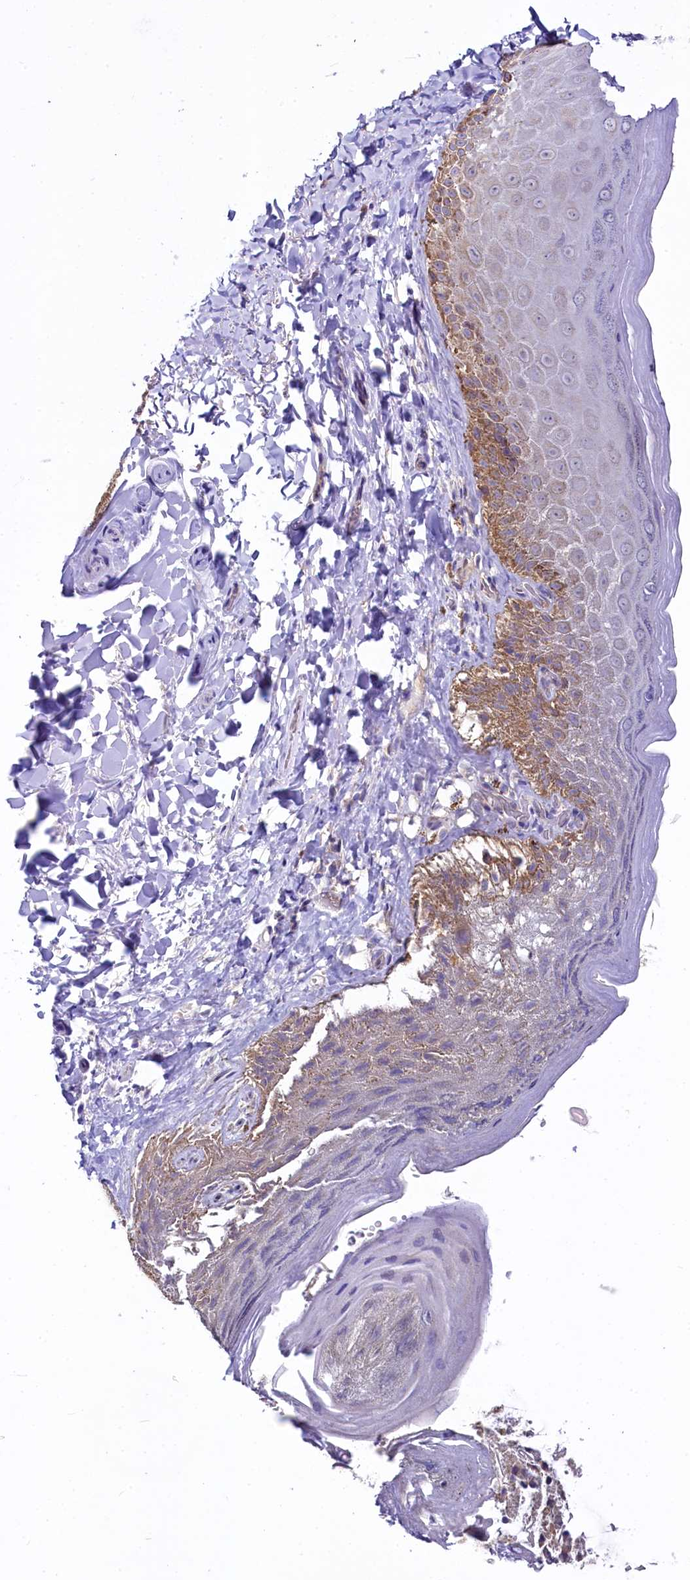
{"staining": {"intensity": "moderate", "quantity": "25%-75%", "location": "cytoplasmic/membranous"}, "tissue": "skin", "cell_type": "Epidermal cells", "image_type": "normal", "snomed": [{"axis": "morphology", "description": "Normal tissue, NOS"}, {"axis": "topography", "description": "Anal"}], "caption": "Approximately 25%-75% of epidermal cells in benign skin display moderate cytoplasmic/membranous protein expression as visualized by brown immunohistochemical staining.", "gene": "MRPL57", "patient": {"sex": "male", "age": 44}}